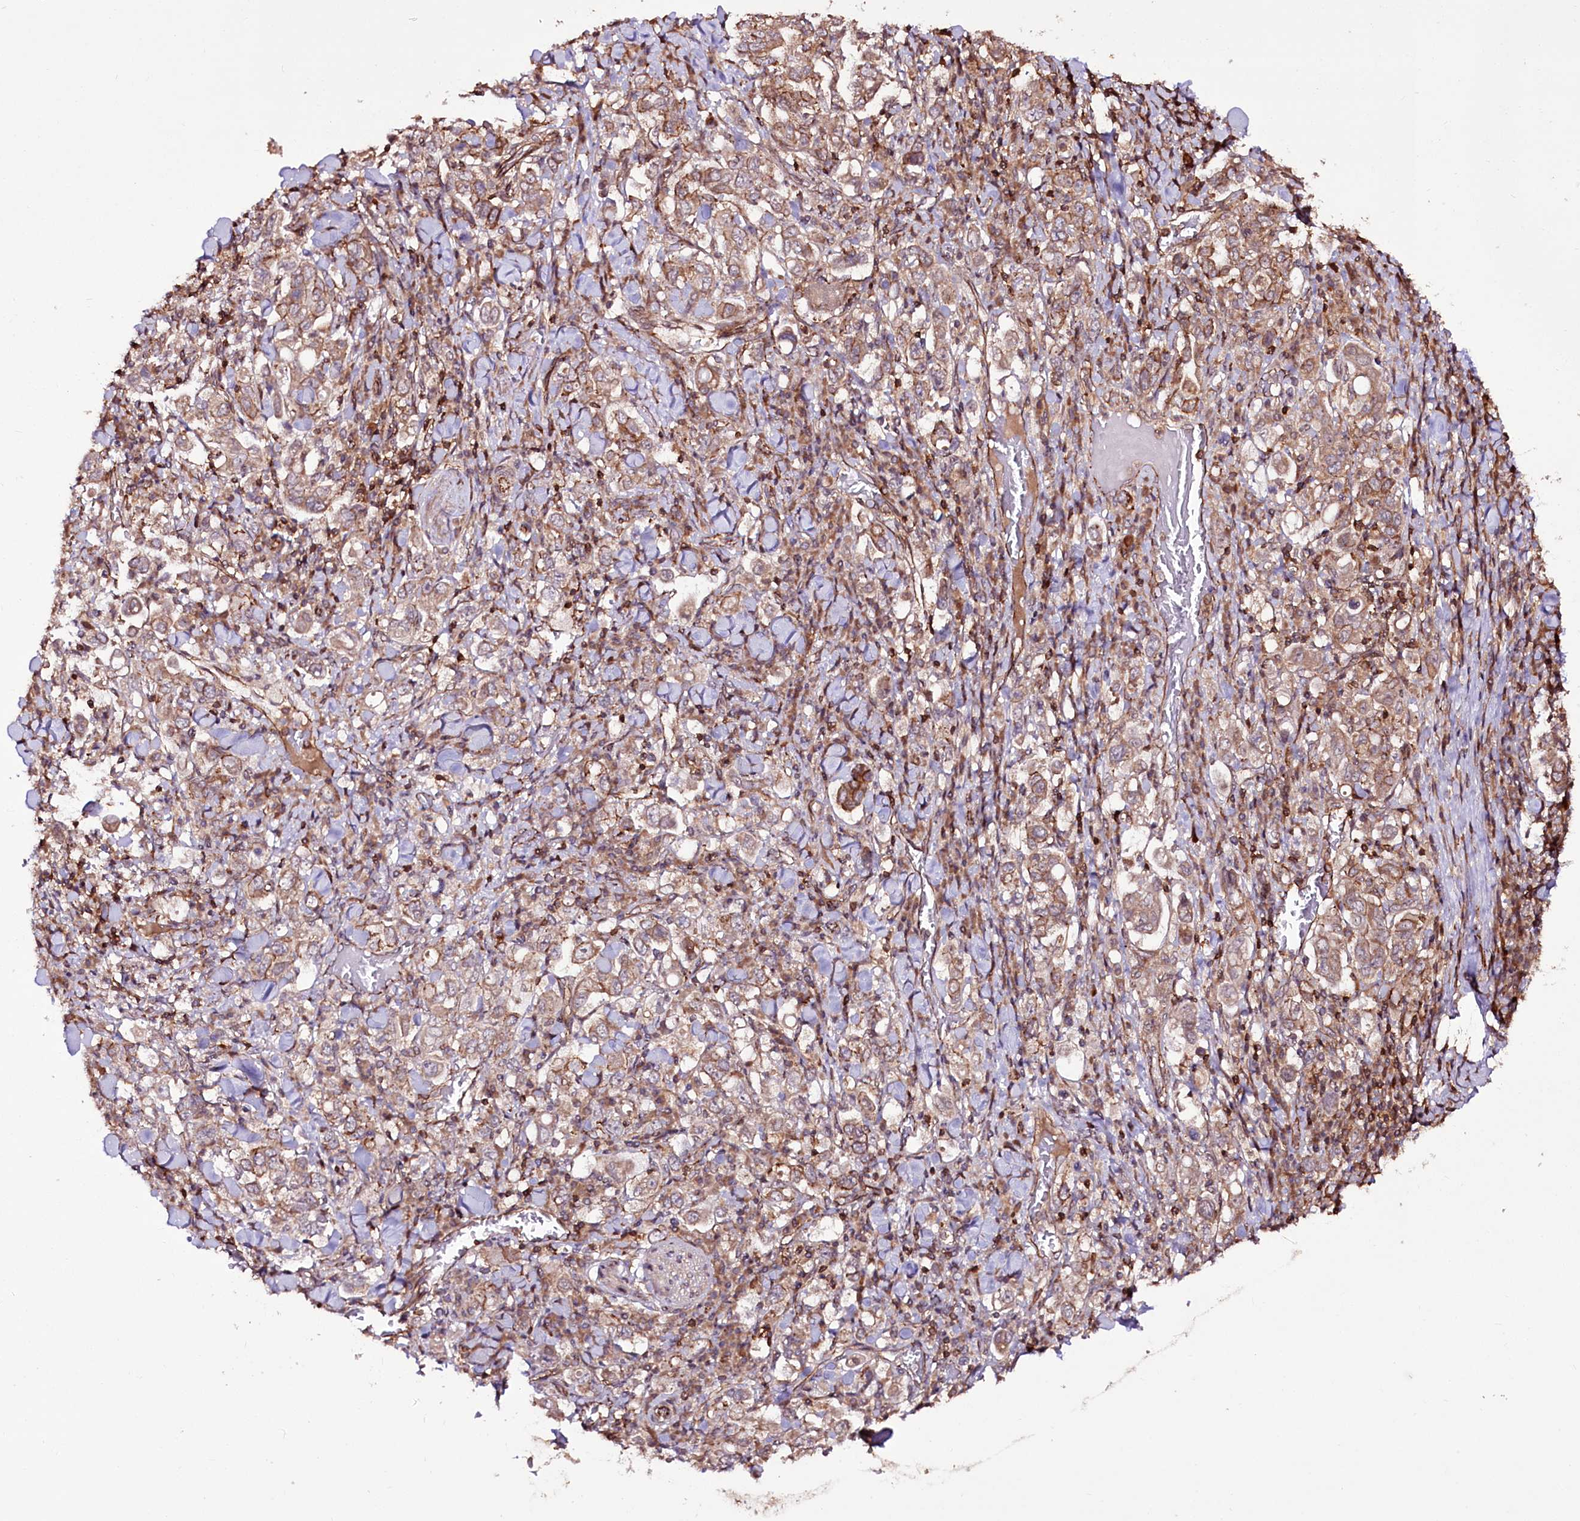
{"staining": {"intensity": "moderate", "quantity": "25%-75%", "location": "cytoplasmic/membranous"}, "tissue": "stomach cancer", "cell_type": "Tumor cells", "image_type": "cancer", "snomed": [{"axis": "morphology", "description": "Adenocarcinoma, NOS"}, {"axis": "topography", "description": "Stomach, upper"}], "caption": "Adenocarcinoma (stomach) was stained to show a protein in brown. There is medium levels of moderate cytoplasmic/membranous expression in about 25%-75% of tumor cells. (IHC, brightfield microscopy, high magnification).", "gene": "DHX29", "patient": {"sex": "male", "age": 62}}